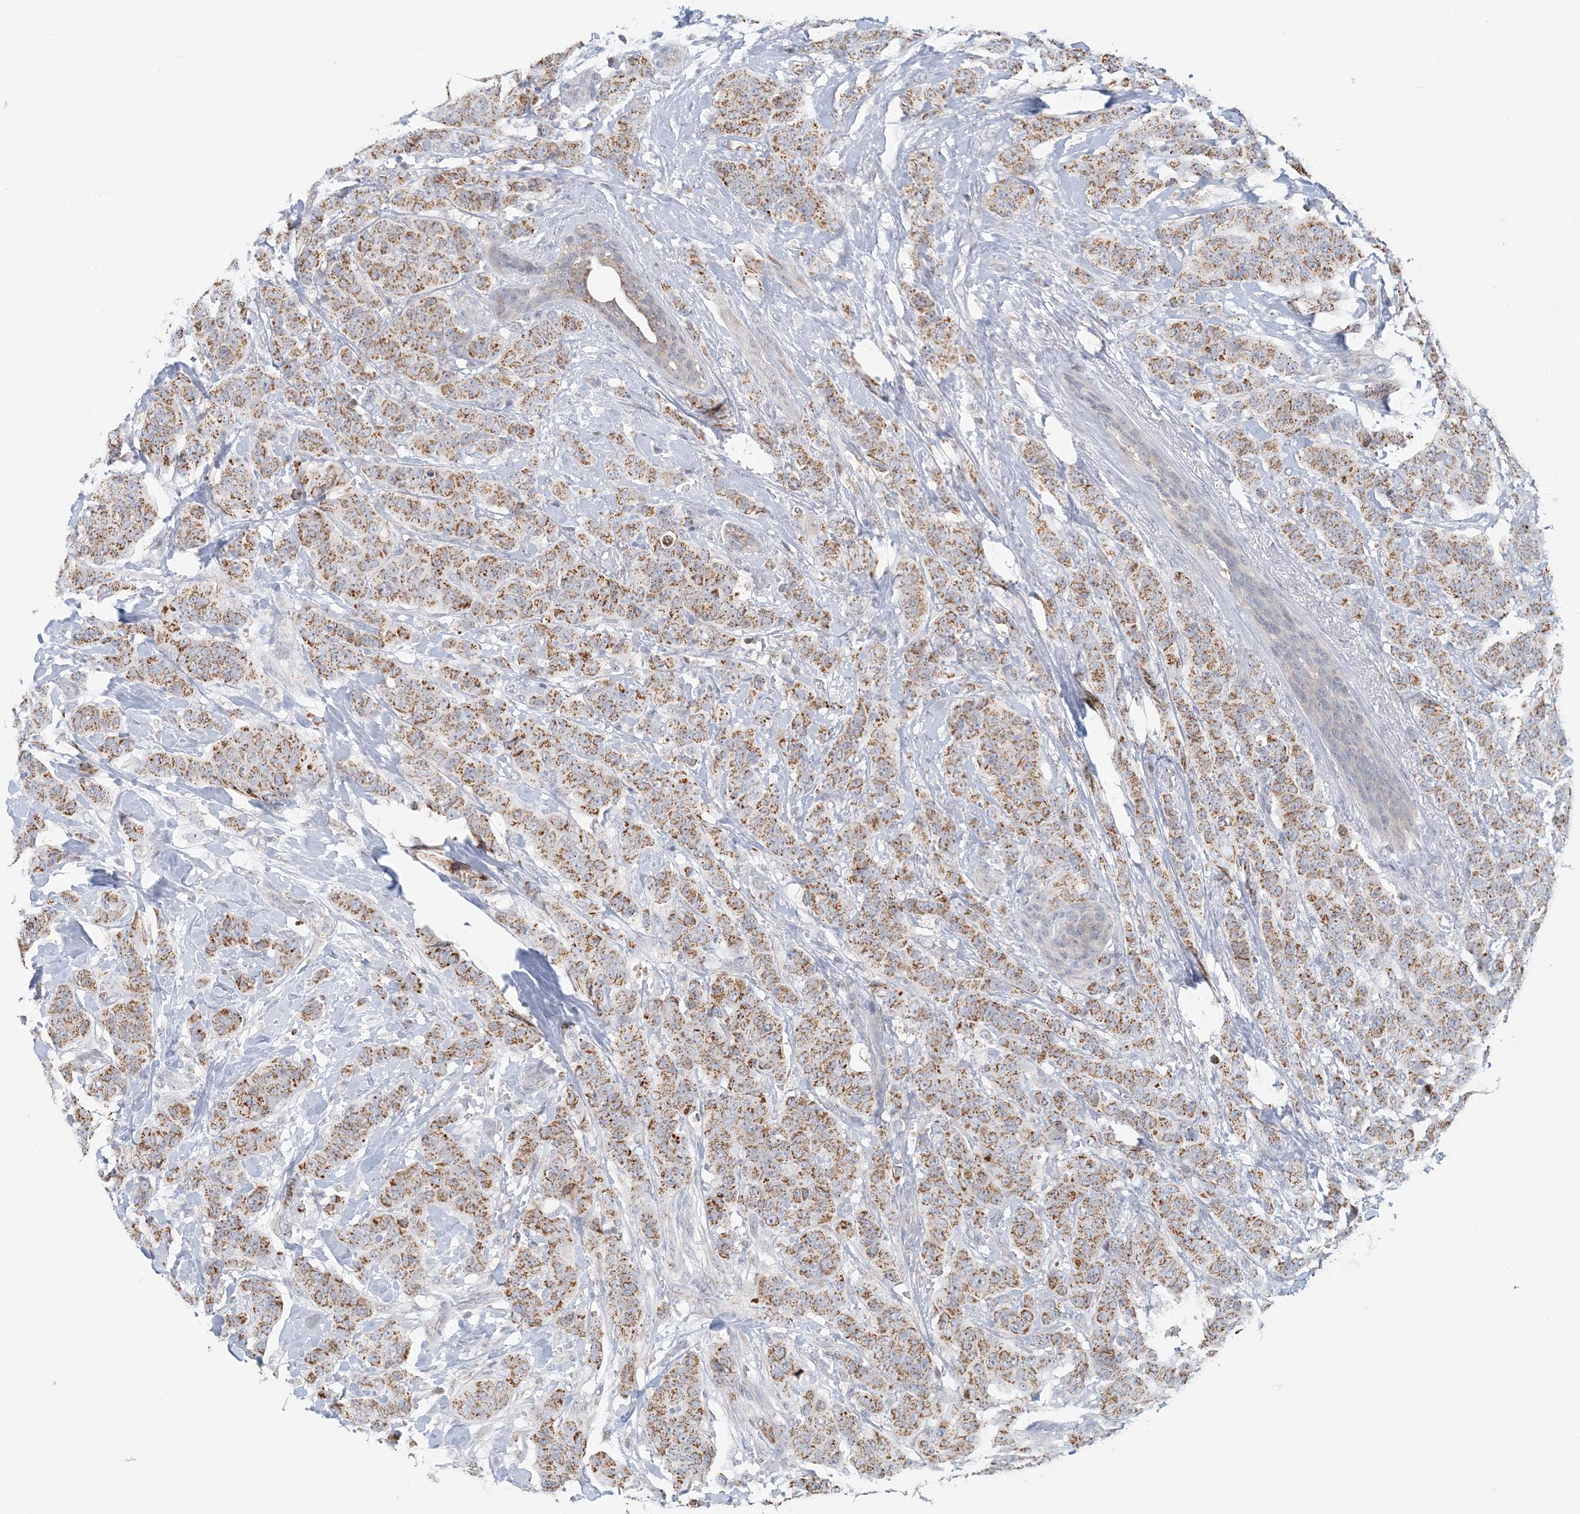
{"staining": {"intensity": "moderate", "quantity": ">75%", "location": "cytoplasmic/membranous"}, "tissue": "breast cancer", "cell_type": "Tumor cells", "image_type": "cancer", "snomed": [{"axis": "morphology", "description": "Normal tissue, NOS"}, {"axis": "morphology", "description": "Duct carcinoma"}, {"axis": "topography", "description": "Breast"}], "caption": "Breast cancer was stained to show a protein in brown. There is medium levels of moderate cytoplasmic/membranous expression in approximately >75% of tumor cells.", "gene": "BDH1", "patient": {"sex": "female", "age": 40}}